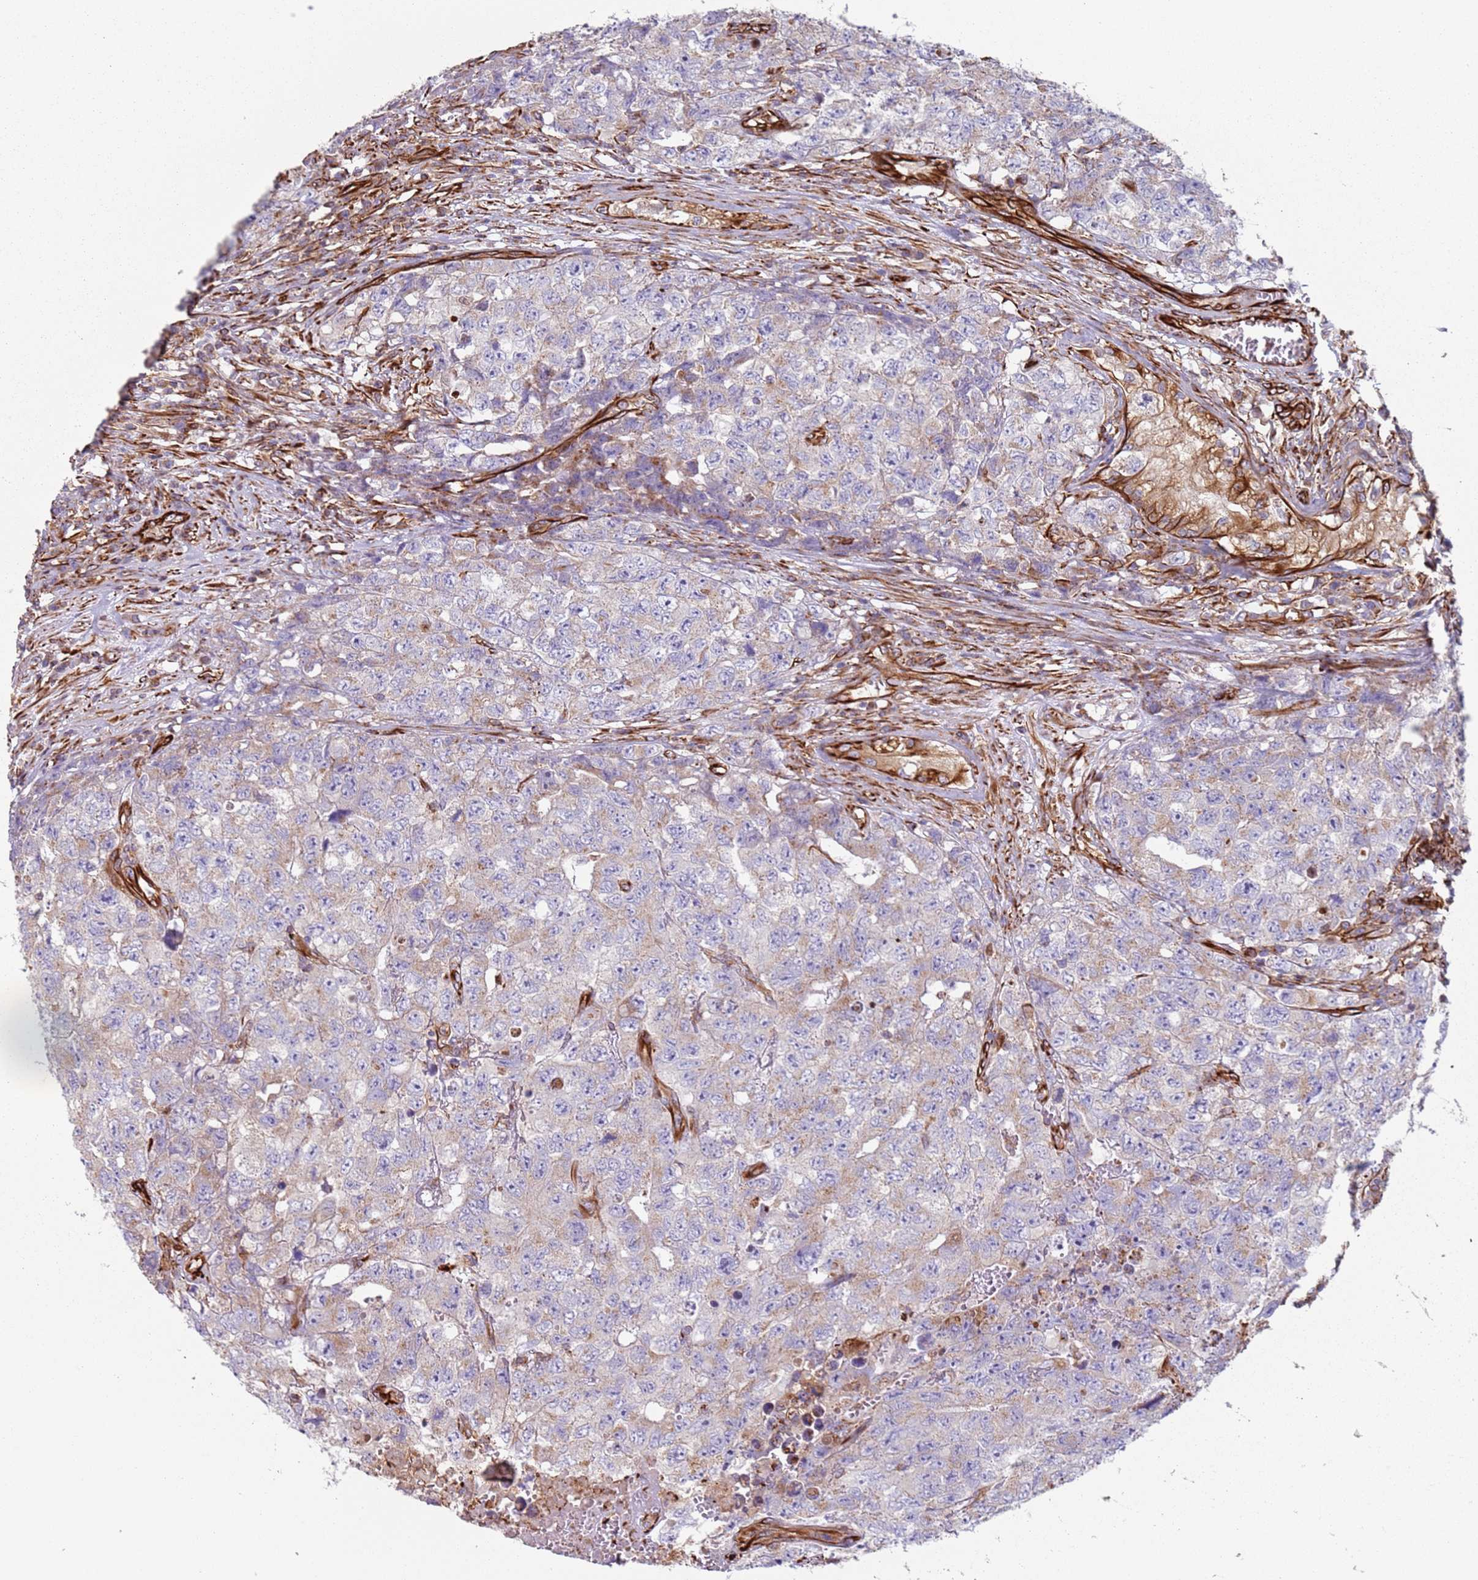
{"staining": {"intensity": "weak", "quantity": "25%-75%", "location": "cytoplasmic/membranous"}, "tissue": "testis cancer", "cell_type": "Tumor cells", "image_type": "cancer", "snomed": [{"axis": "morphology", "description": "Carcinoma, Embryonal, NOS"}, {"axis": "topography", "description": "Testis"}], "caption": "Protein expression analysis of human testis embryonal carcinoma reveals weak cytoplasmic/membranous expression in approximately 25%-75% of tumor cells.", "gene": "SNAPIN", "patient": {"sex": "male", "age": 31}}